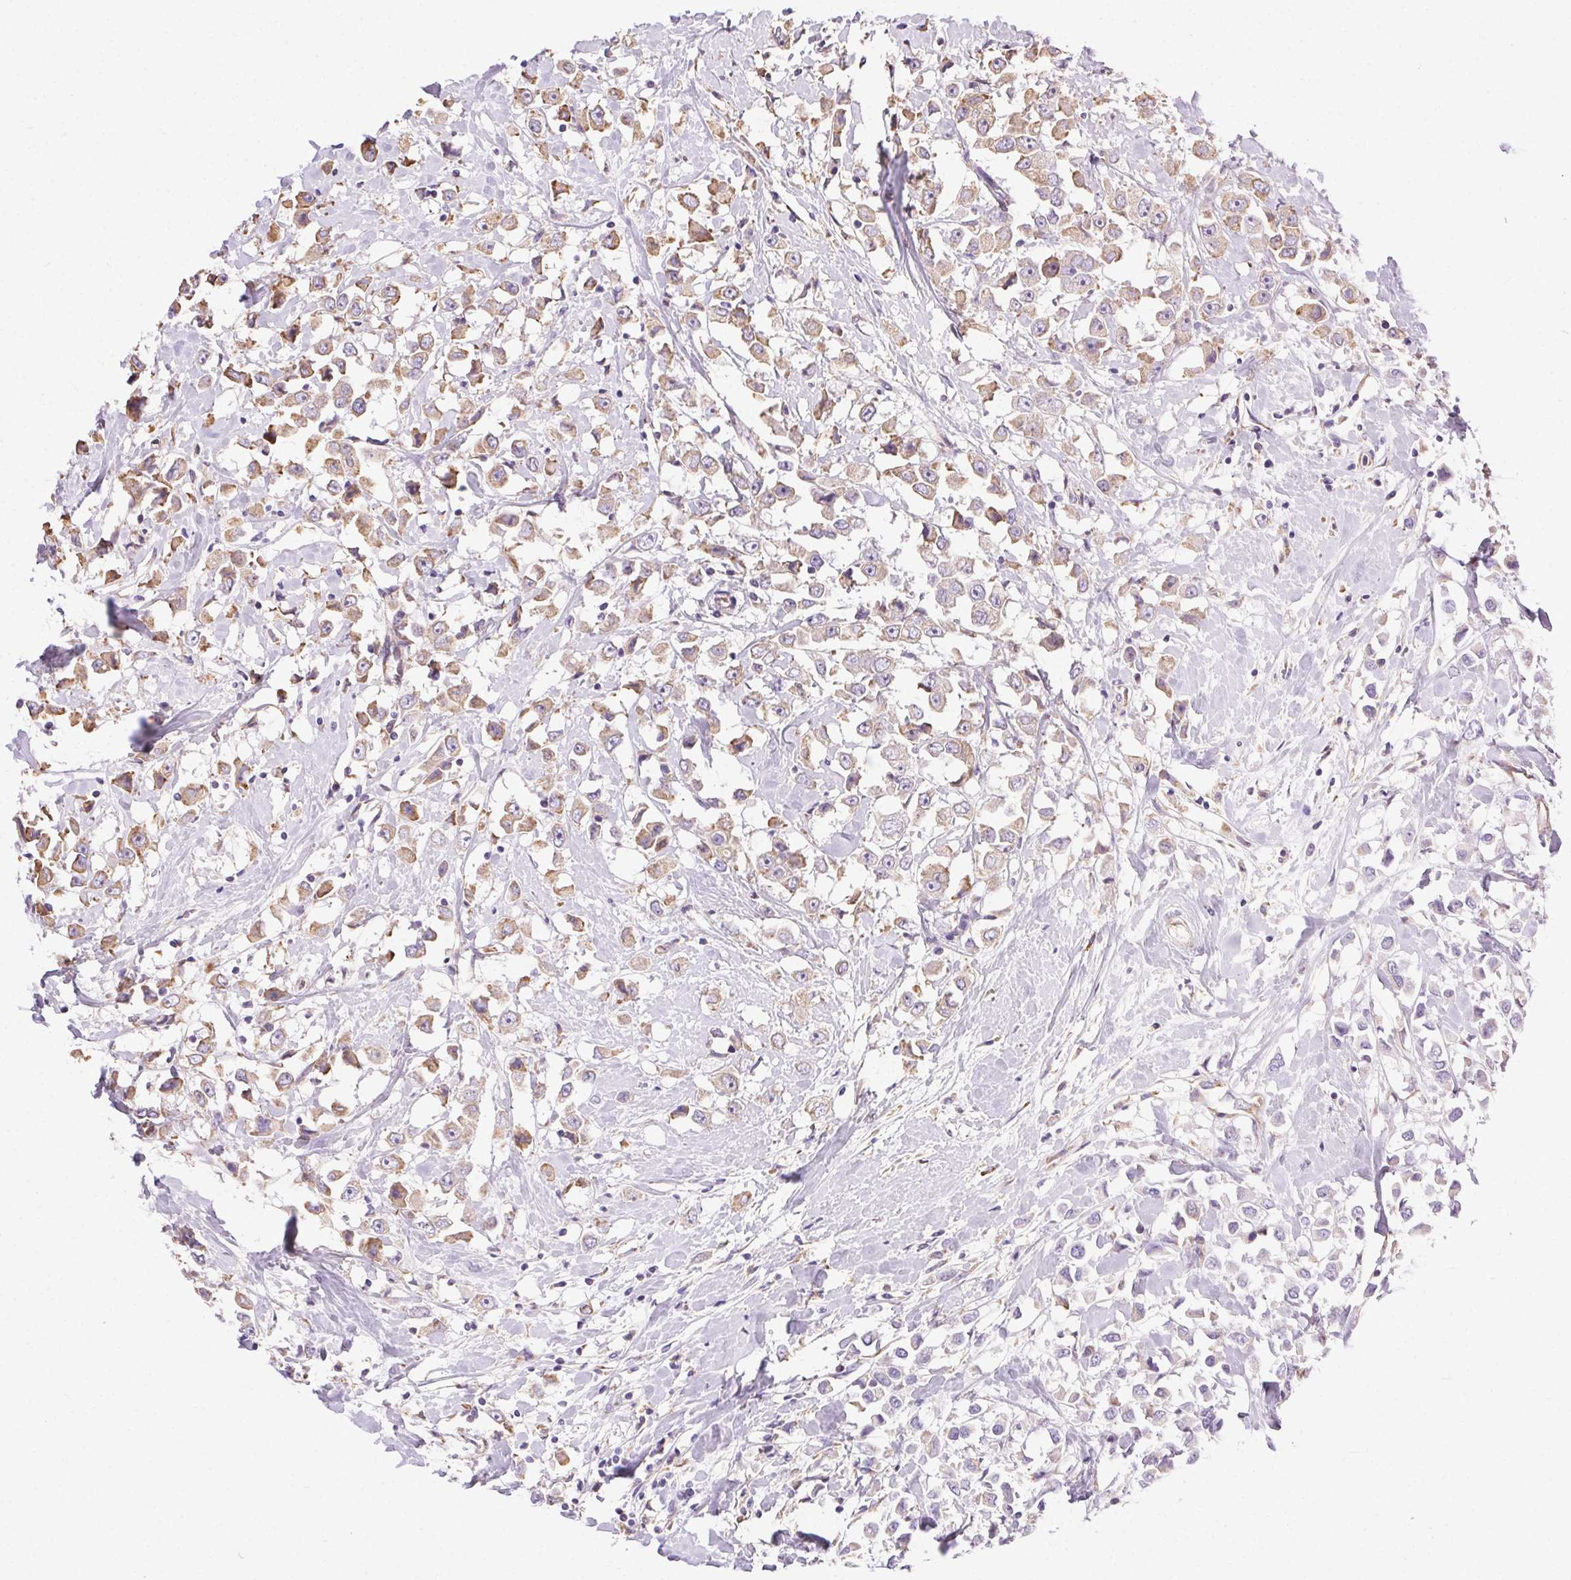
{"staining": {"intensity": "weak", "quantity": ">75%", "location": "cytoplasmic/membranous"}, "tissue": "breast cancer", "cell_type": "Tumor cells", "image_type": "cancer", "snomed": [{"axis": "morphology", "description": "Duct carcinoma"}, {"axis": "topography", "description": "Breast"}], "caption": "Breast cancer (intraductal carcinoma) tissue displays weak cytoplasmic/membranous positivity in about >75% of tumor cells", "gene": "SNX31", "patient": {"sex": "female", "age": 61}}